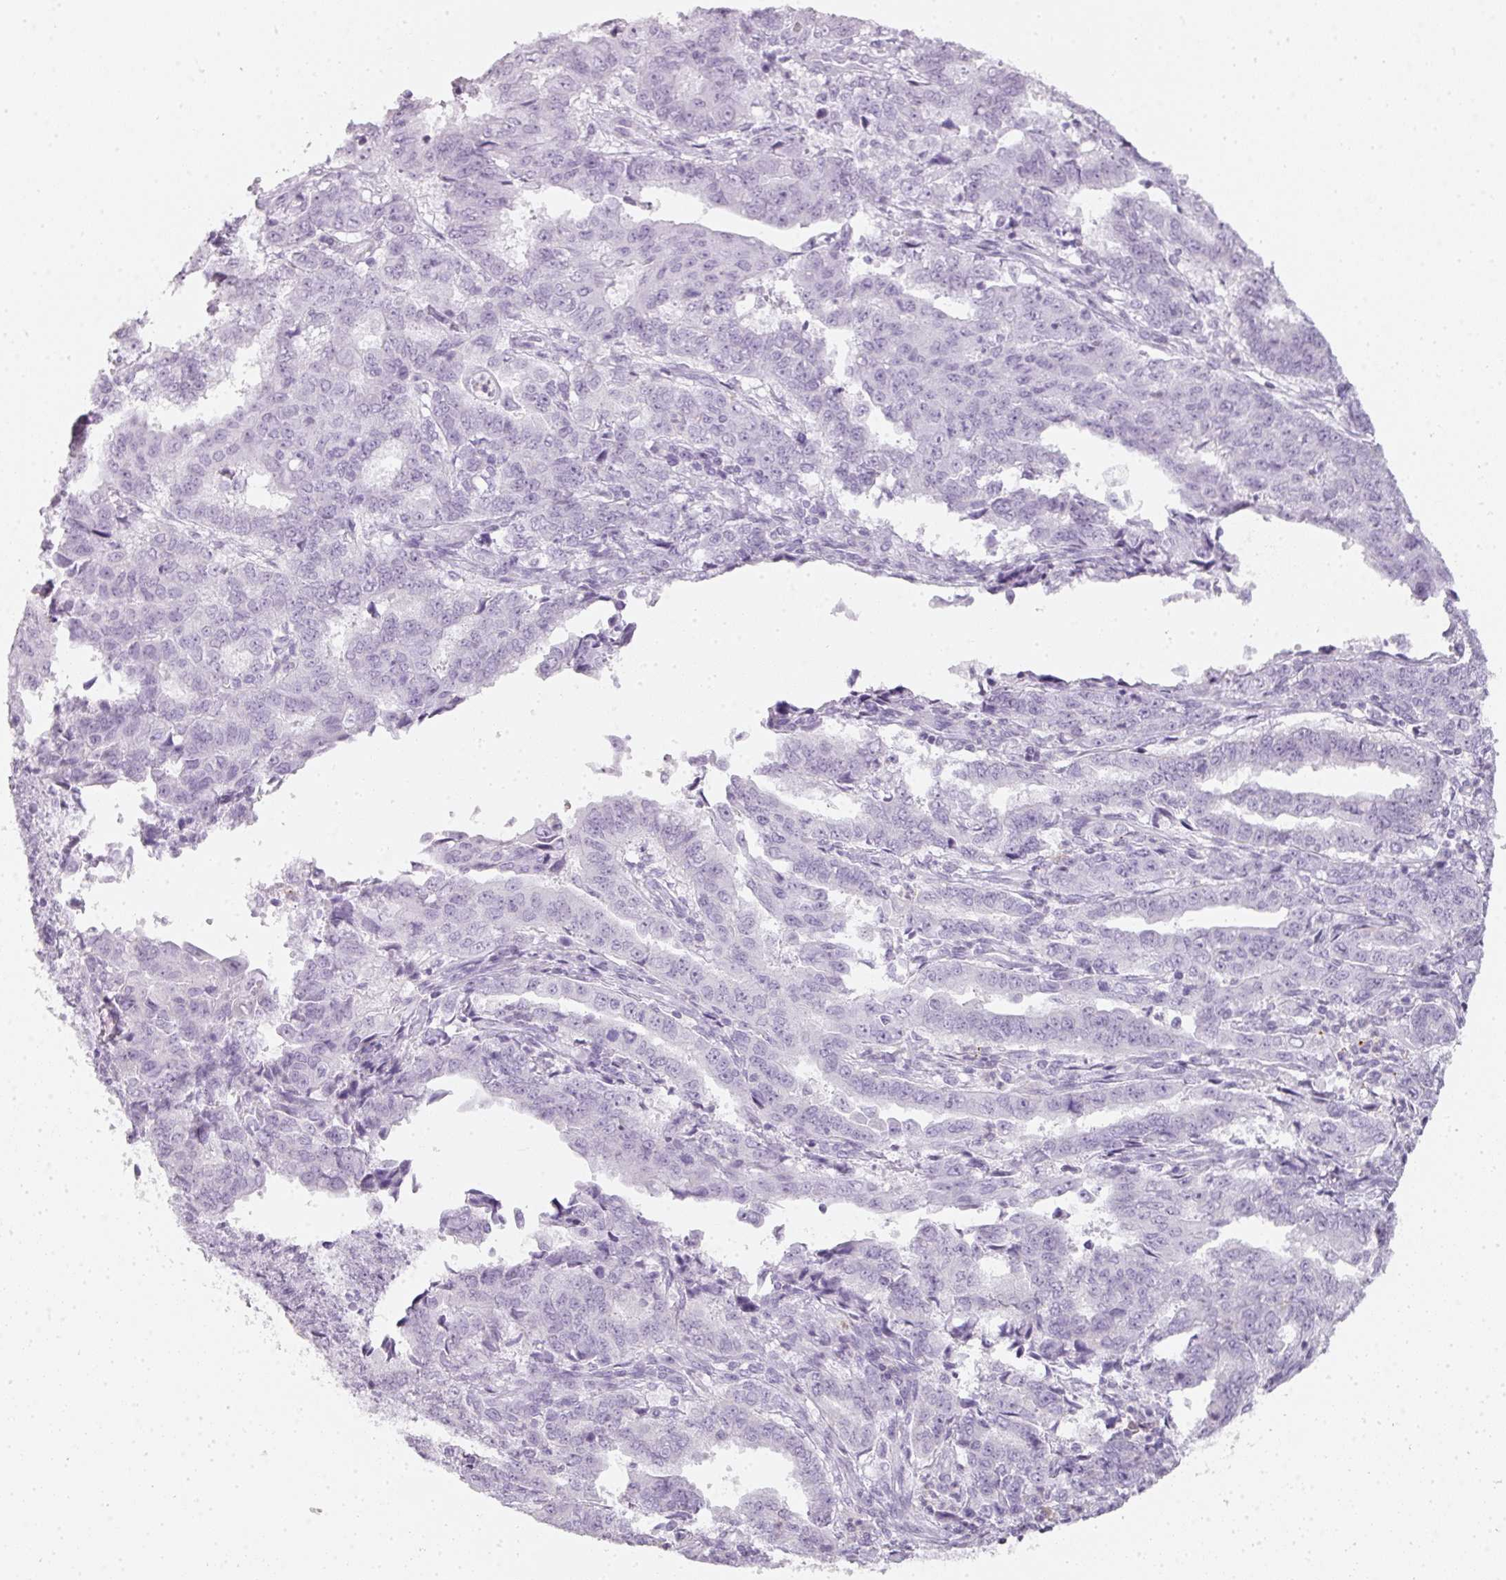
{"staining": {"intensity": "negative", "quantity": "none", "location": "none"}, "tissue": "endometrial cancer", "cell_type": "Tumor cells", "image_type": "cancer", "snomed": [{"axis": "morphology", "description": "Adenocarcinoma, NOS"}, {"axis": "topography", "description": "Endometrium"}], "caption": "High magnification brightfield microscopy of endometrial cancer (adenocarcinoma) stained with DAB (brown) and counterstained with hematoxylin (blue): tumor cells show no significant staining.", "gene": "TMEM42", "patient": {"sex": "female", "age": 50}}